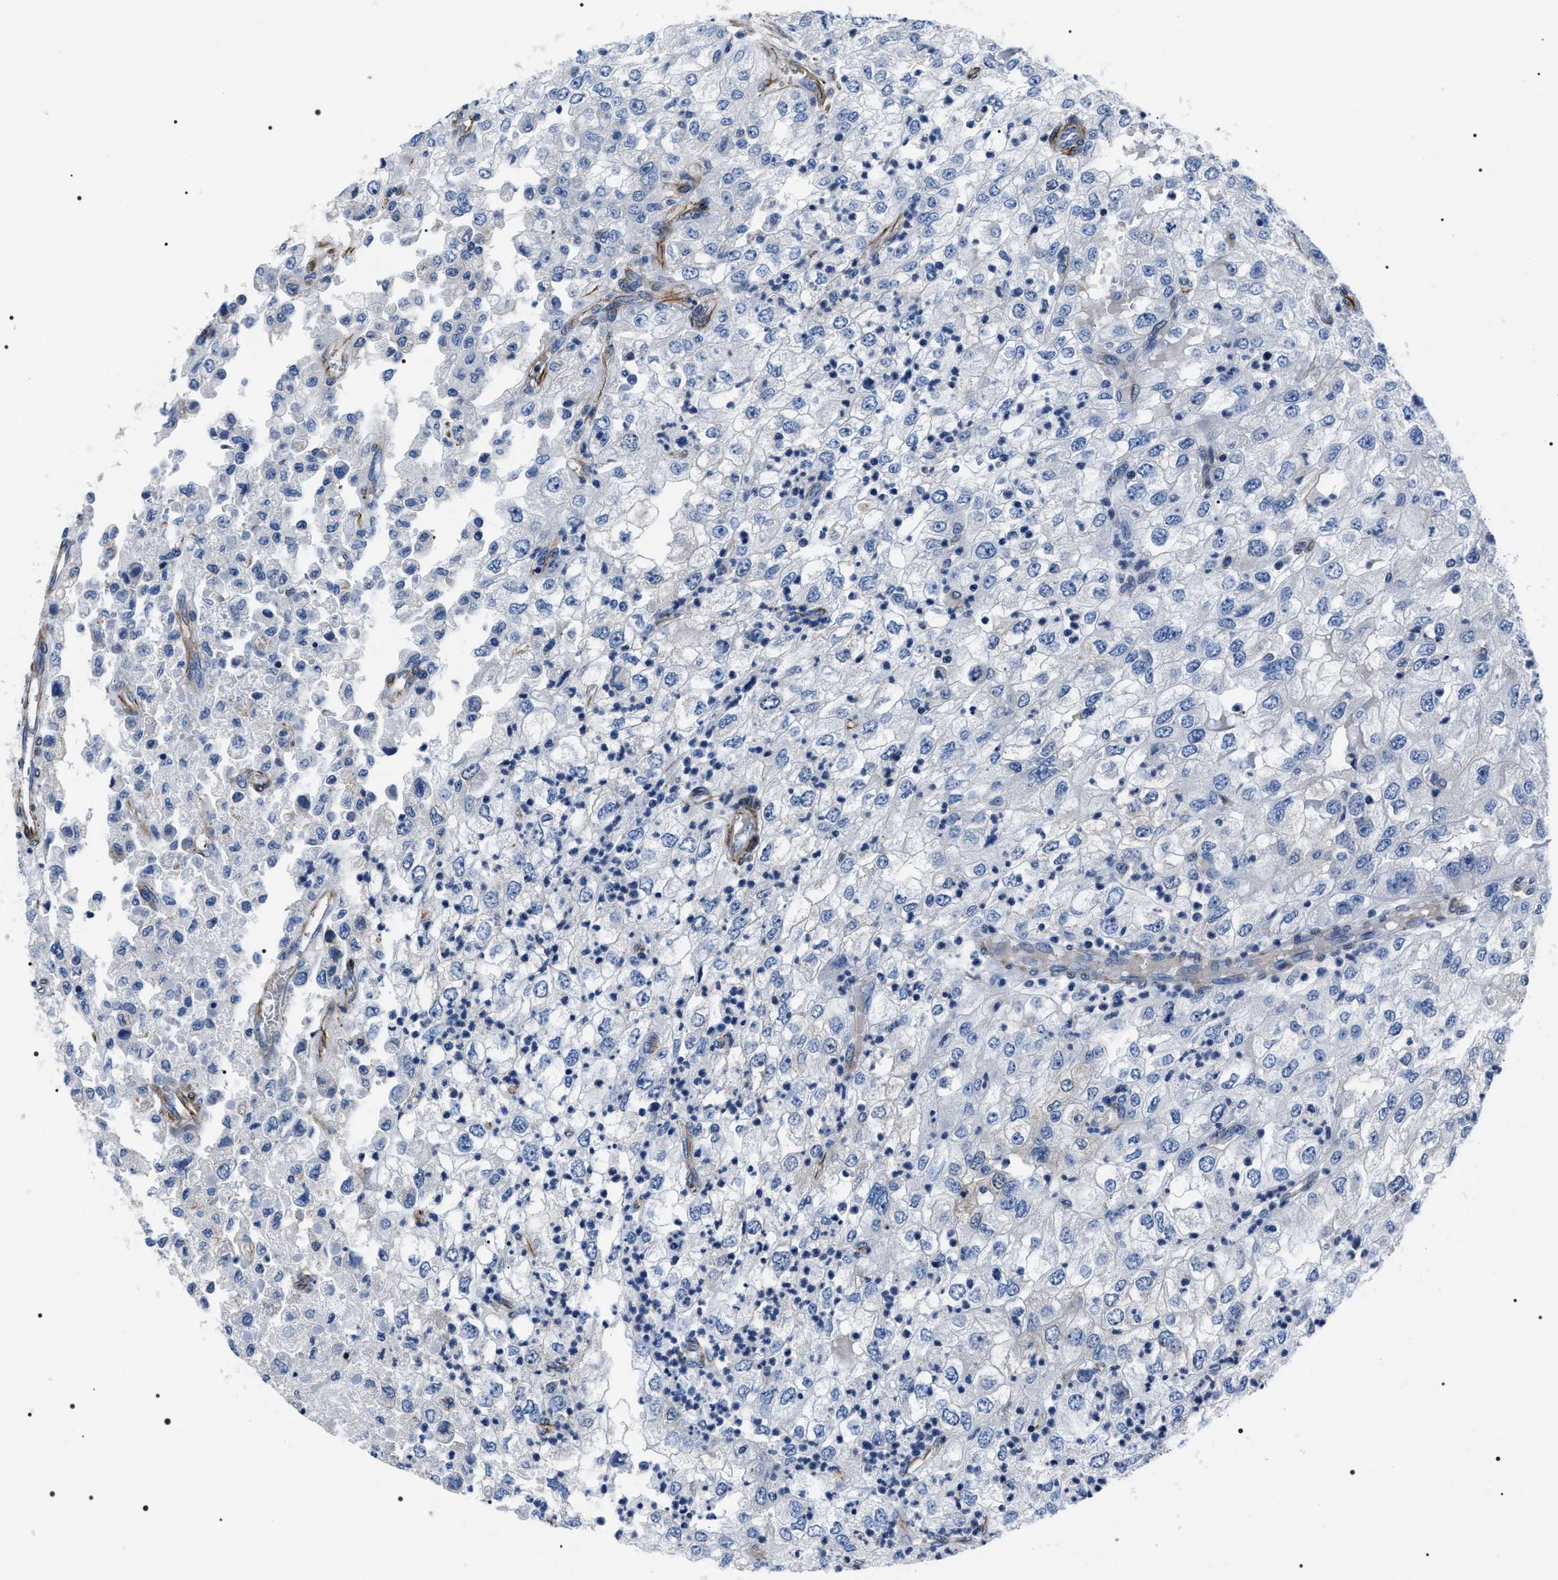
{"staining": {"intensity": "negative", "quantity": "none", "location": "none"}, "tissue": "renal cancer", "cell_type": "Tumor cells", "image_type": "cancer", "snomed": [{"axis": "morphology", "description": "Adenocarcinoma, NOS"}, {"axis": "topography", "description": "Kidney"}], "caption": "Tumor cells show no significant positivity in renal cancer.", "gene": "BAG2", "patient": {"sex": "female", "age": 54}}